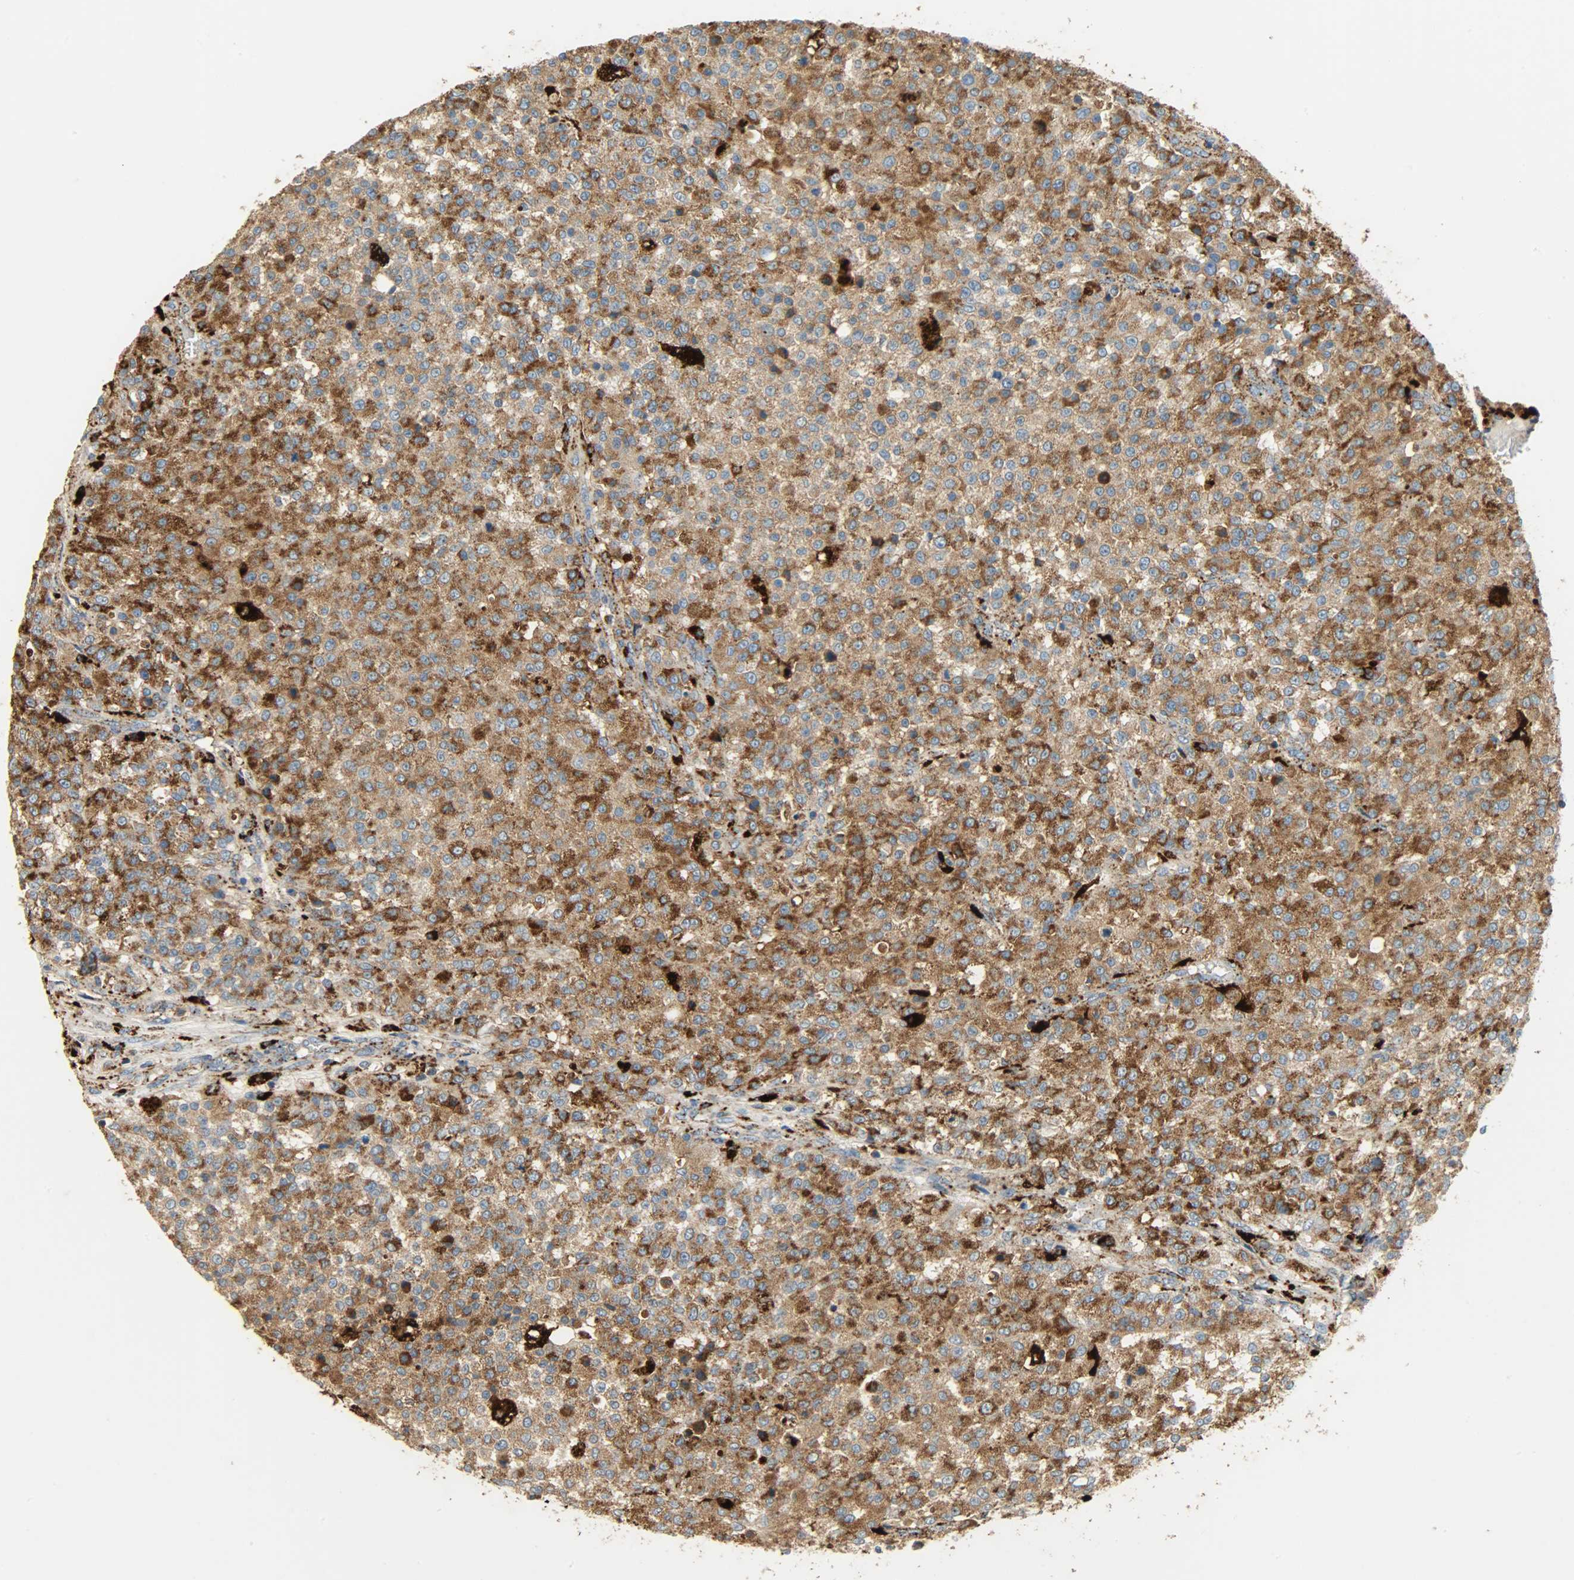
{"staining": {"intensity": "moderate", "quantity": ">75%", "location": "cytoplasmic/membranous"}, "tissue": "testis cancer", "cell_type": "Tumor cells", "image_type": "cancer", "snomed": [{"axis": "morphology", "description": "Seminoma, NOS"}, {"axis": "topography", "description": "Testis"}], "caption": "DAB immunohistochemical staining of seminoma (testis) reveals moderate cytoplasmic/membranous protein staining in about >75% of tumor cells.", "gene": "ASAH1", "patient": {"sex": "male", "age": 59}}